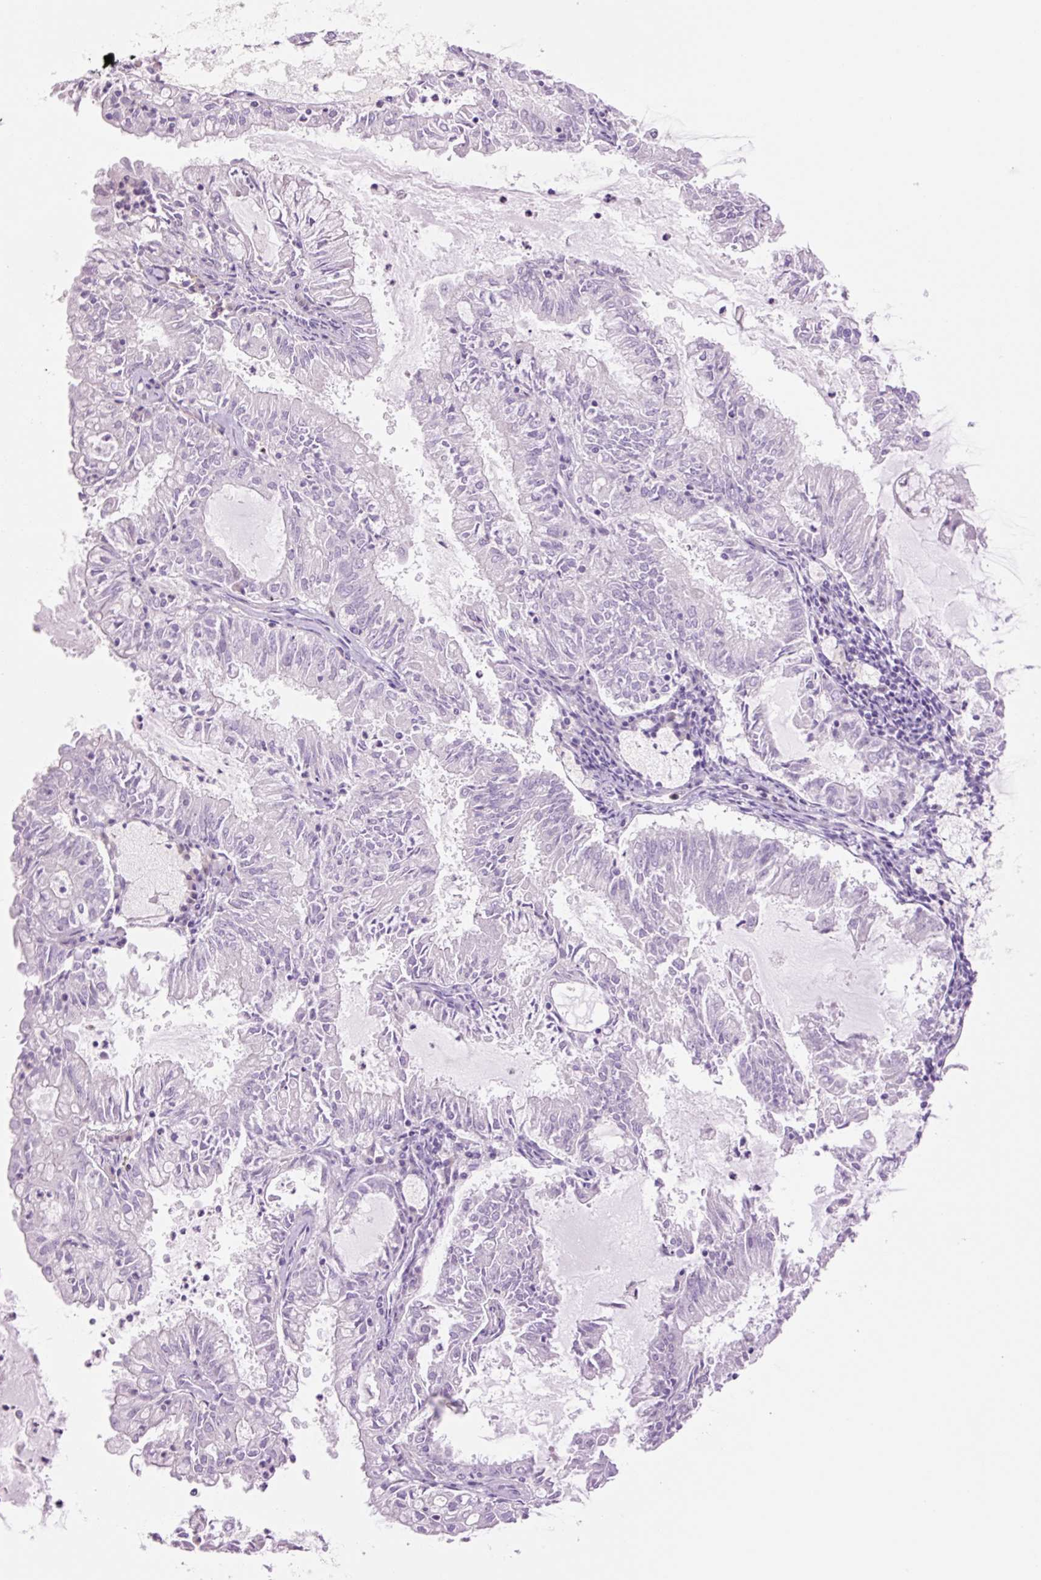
{"staining": {"intensity": "negative", "quantity": "none", "location": "none"}, "tissue": "endometrial cancer", "cell_type": "Tumor cells", "image_type": "cancer", "snomed": [{"axis": "morphology", "description": "Adenocarcinoma, NOS"}, {"axis": "topography", "description": "Endometrium"}], "caption": "A photomicrograph of endometrial adenocarcinoma stained for a protein demonstrates no brown staining in tumor cells.", "gene": "GRID2", "patient": {"sex": "female", "age": 57}}